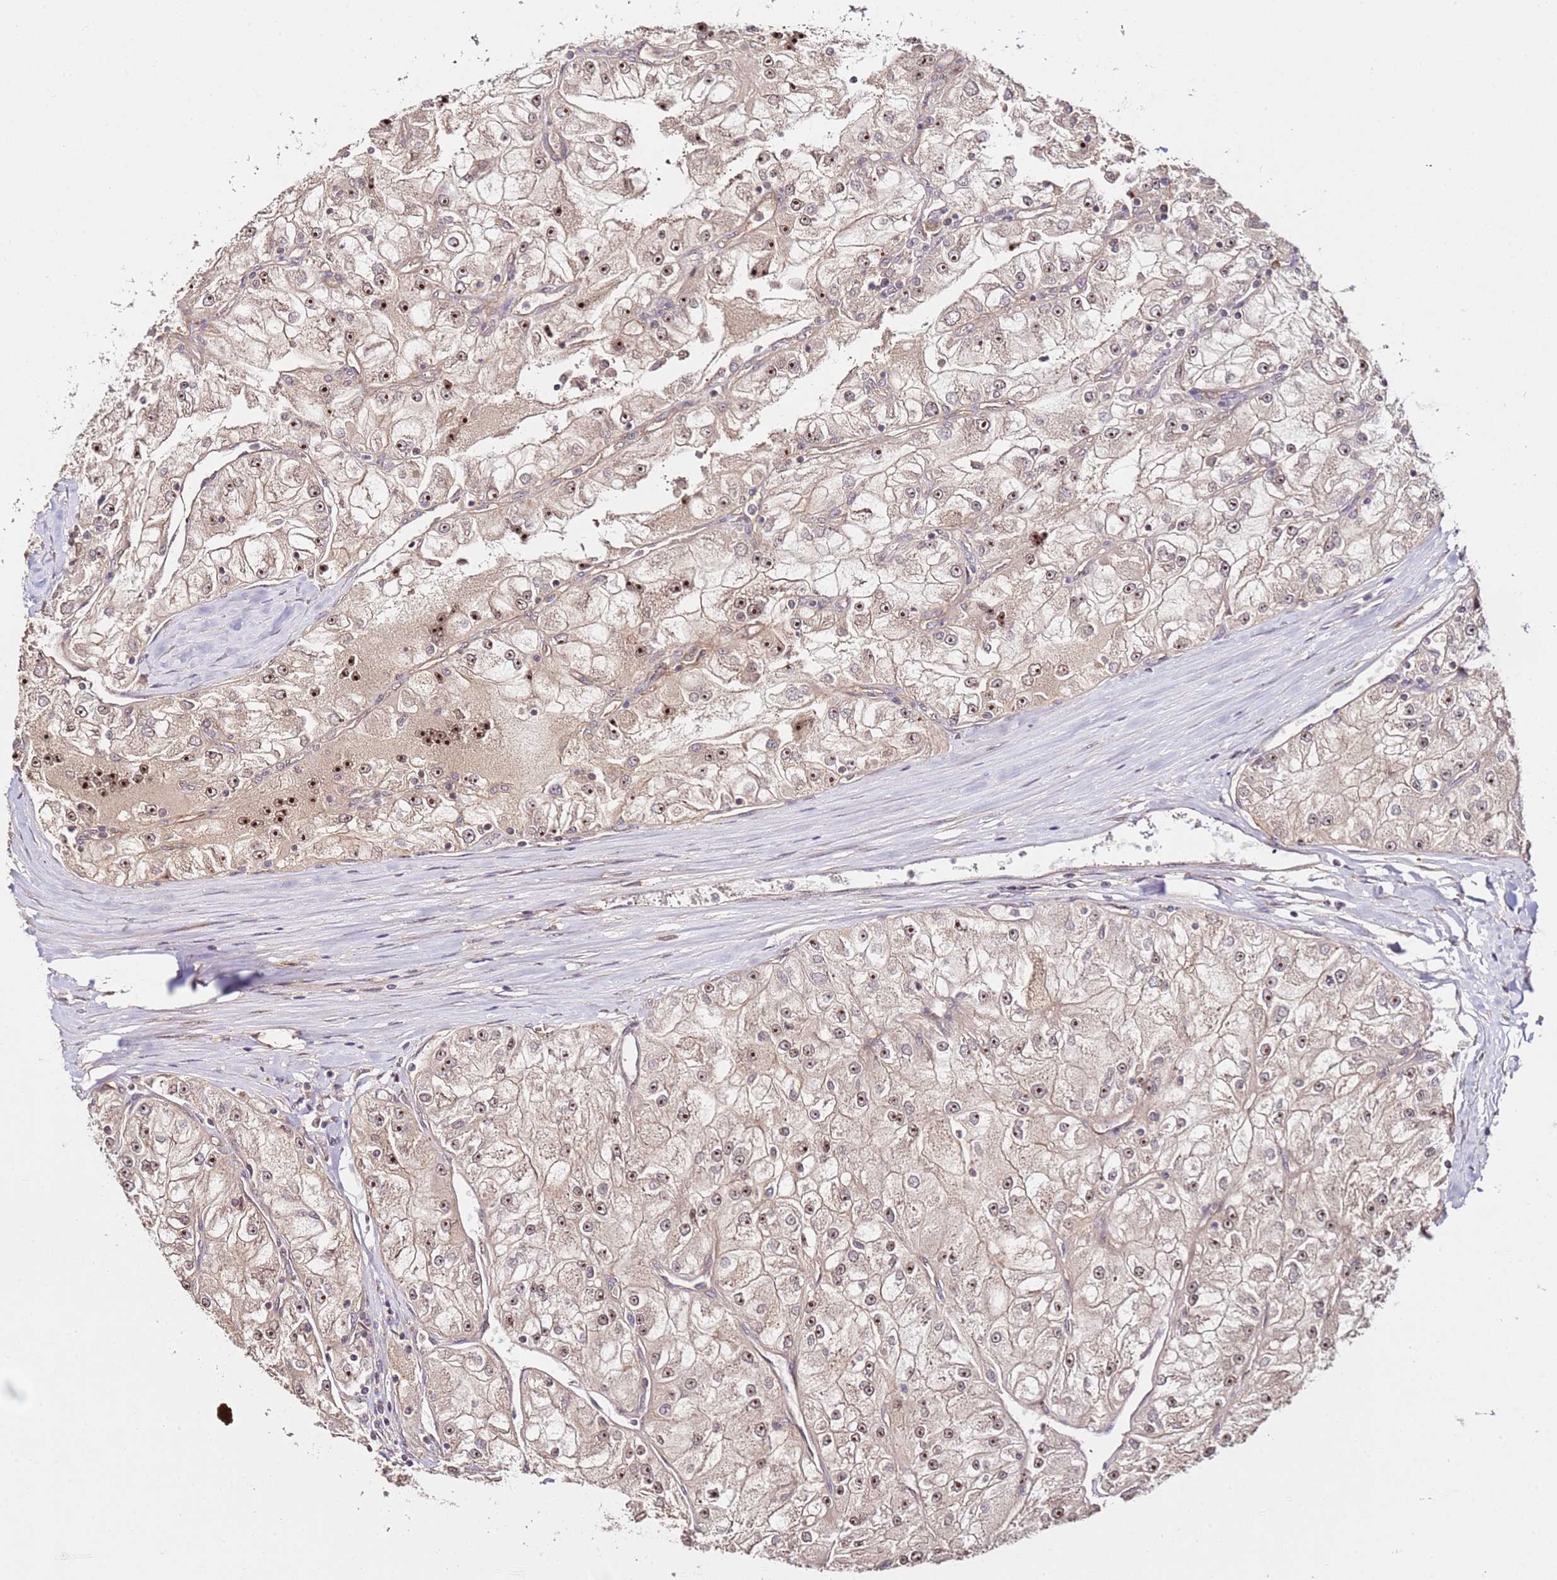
{"staining": {"intensity": "moderate", "quantity": ">75%", "location": "nuclear"}, "tissue": "renal cancer", "cell_type": "Tumor cells", "image_type": "cancer", "snomed": [{"axis": "morphology", "description": "Adenocarcinoma, NOS"}, {"axis": "topography", "description": "Kidney"}], "caption": "About >75% of tumor cells in renal adenocarcinoma exhibit moderate nuclear protein staining as visualized by brown immunohistochemical staining.", "gene": "DDX27", "patient": {"sex": "female", "age": 72}}